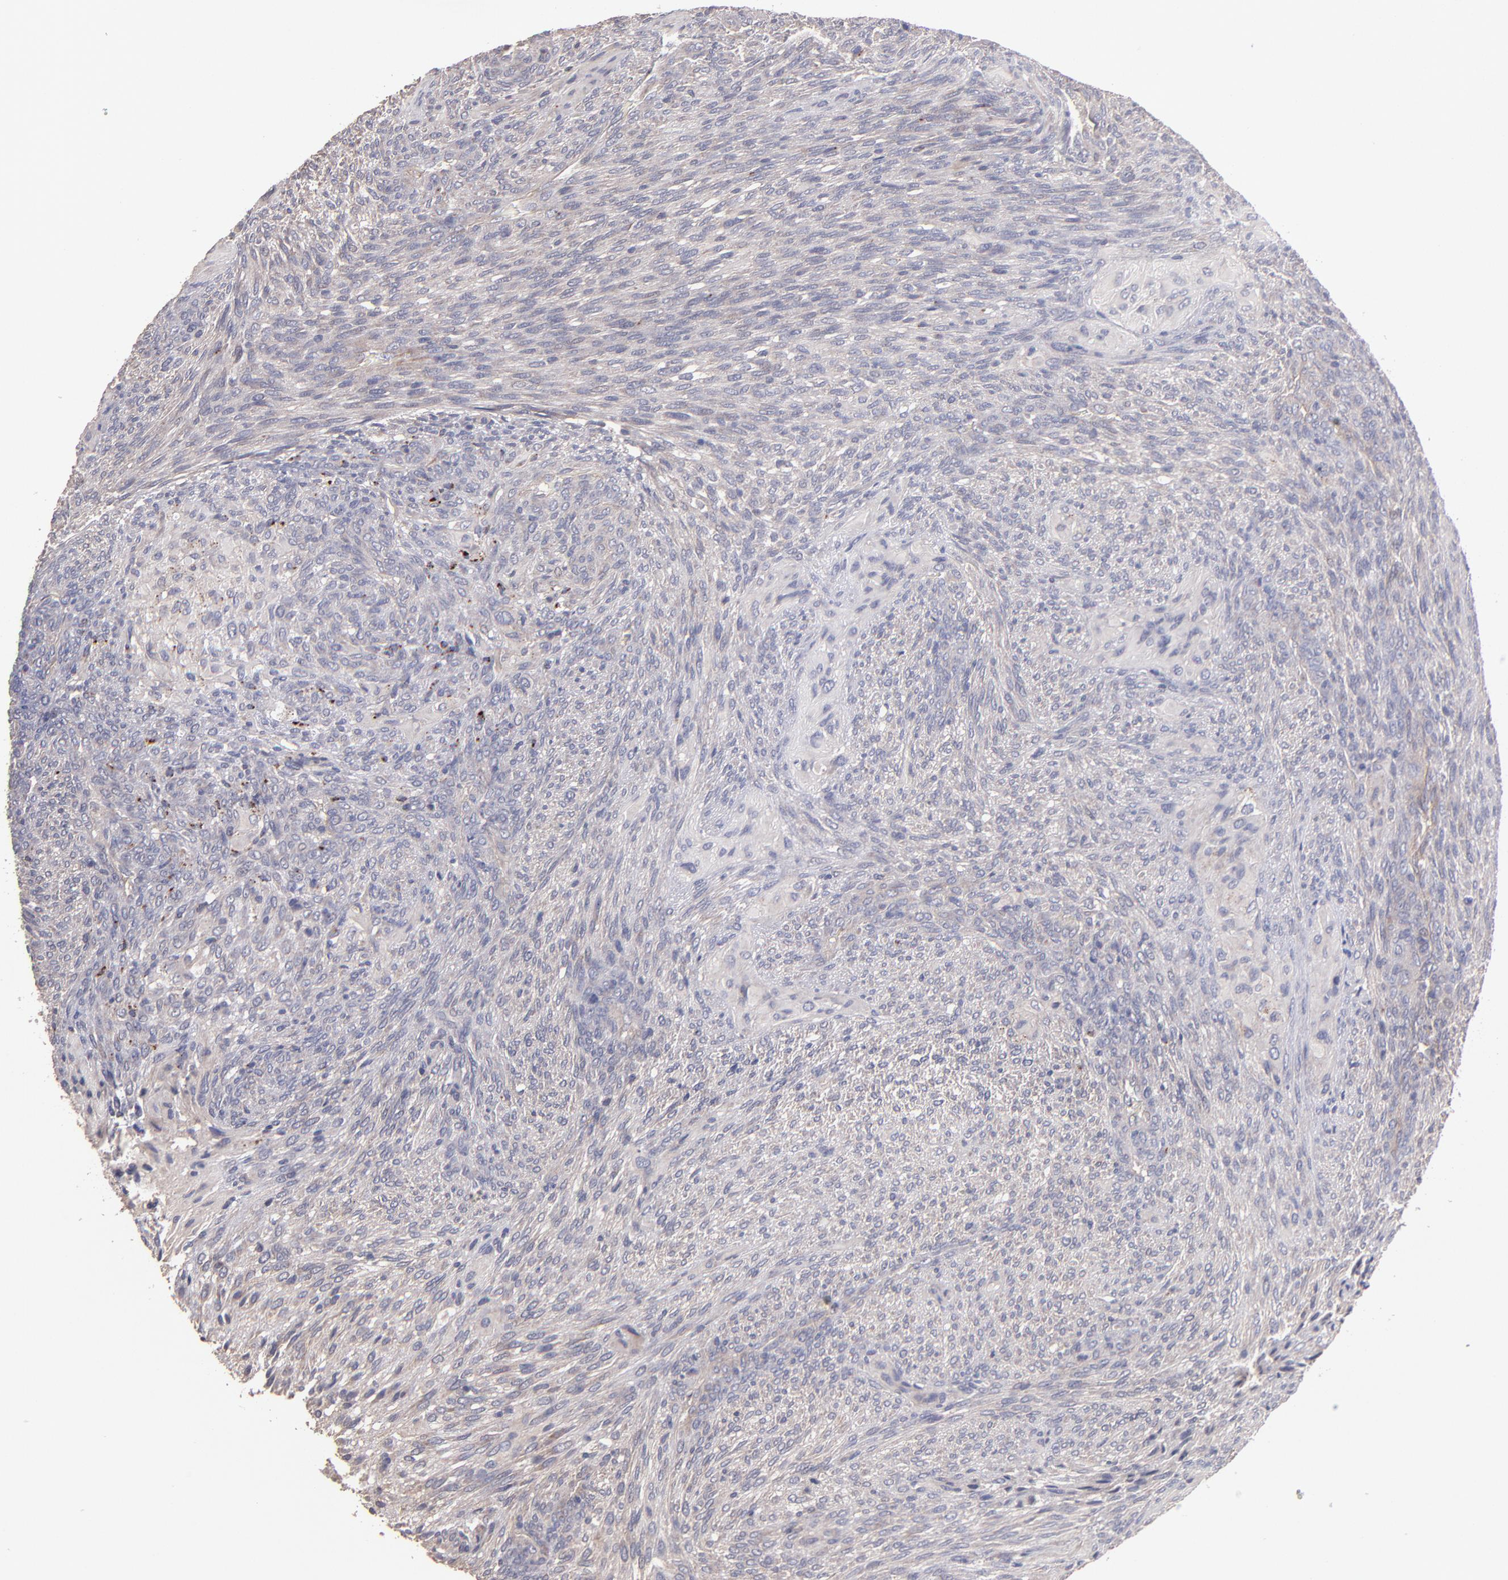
{"staining": {"intensity": "negative", "quantity": "none", "location": "none"}, "tissue": "glioma", "cell_type": "Tumor cells", "image_type": "cancer", "snomed": [{"axis": "morphology", "description": "Glioma, malignant, High grade"}, {"axis": "topography", "description": "Cerebral cortex"}], "caption": "DAB (3,3'-diaminobenzidine) immunohistochemical staining of human glioma demonstrates no significant positivity in tumor cells.", "gene": "MAGEE1", "patient": {"sex": "female", "age": 55}}